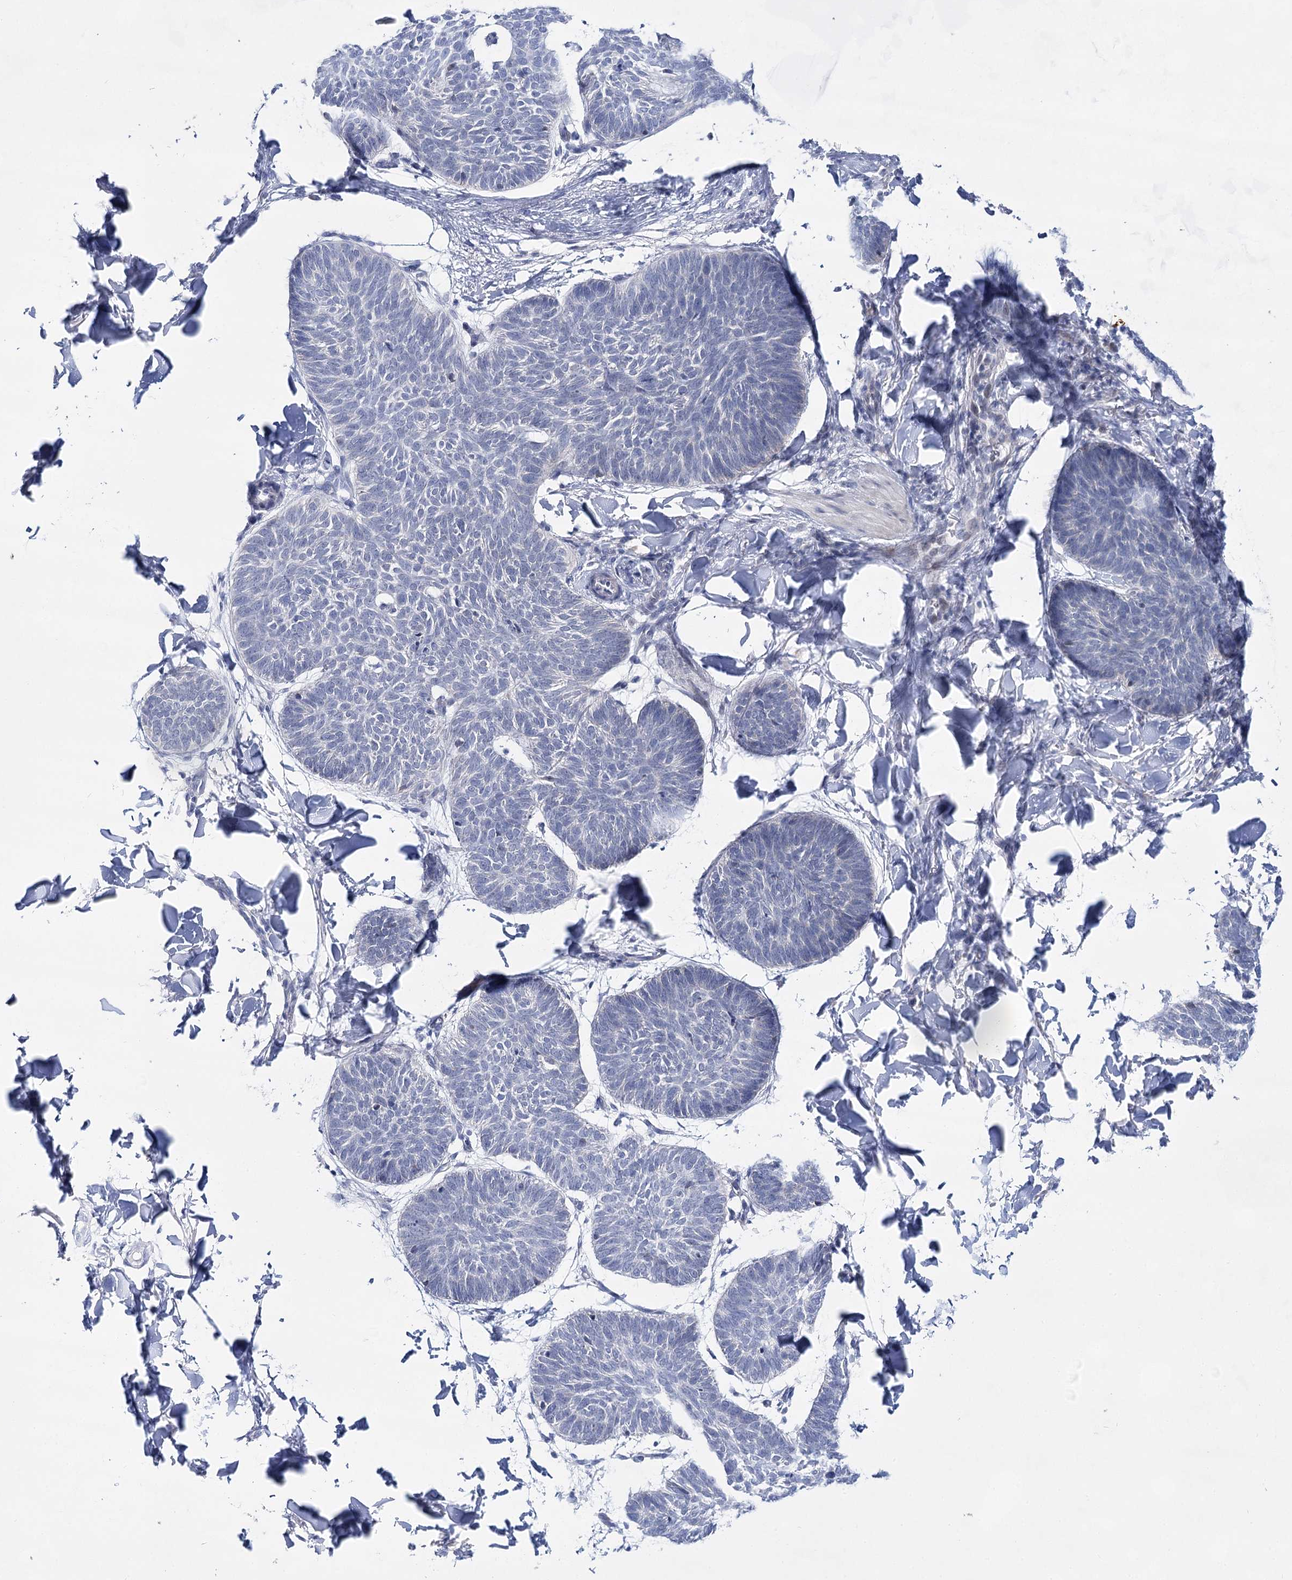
{"staining": {"intensity": "negative", "quantity": "none", "location": "none"}, "tissue": "skin cancer", "cell_type": "Tumor cells", "image_type": "cancer", "snomed": [{"axis": "morphology", "description": "Normal tissue, NOS"}, {"axis": "morphology", "description": "Basal cell carcinoma"}, {"axis": "topography", "description": "Skin"}], "caption": "Immunohistochemistry (IHC) image of neoplastic tissue: human skin cancer stained with DAB reveals no significant protein positivity in tumor cells.", "gene": "BPHL", "patient": {"sex": "male", "age": 50}}